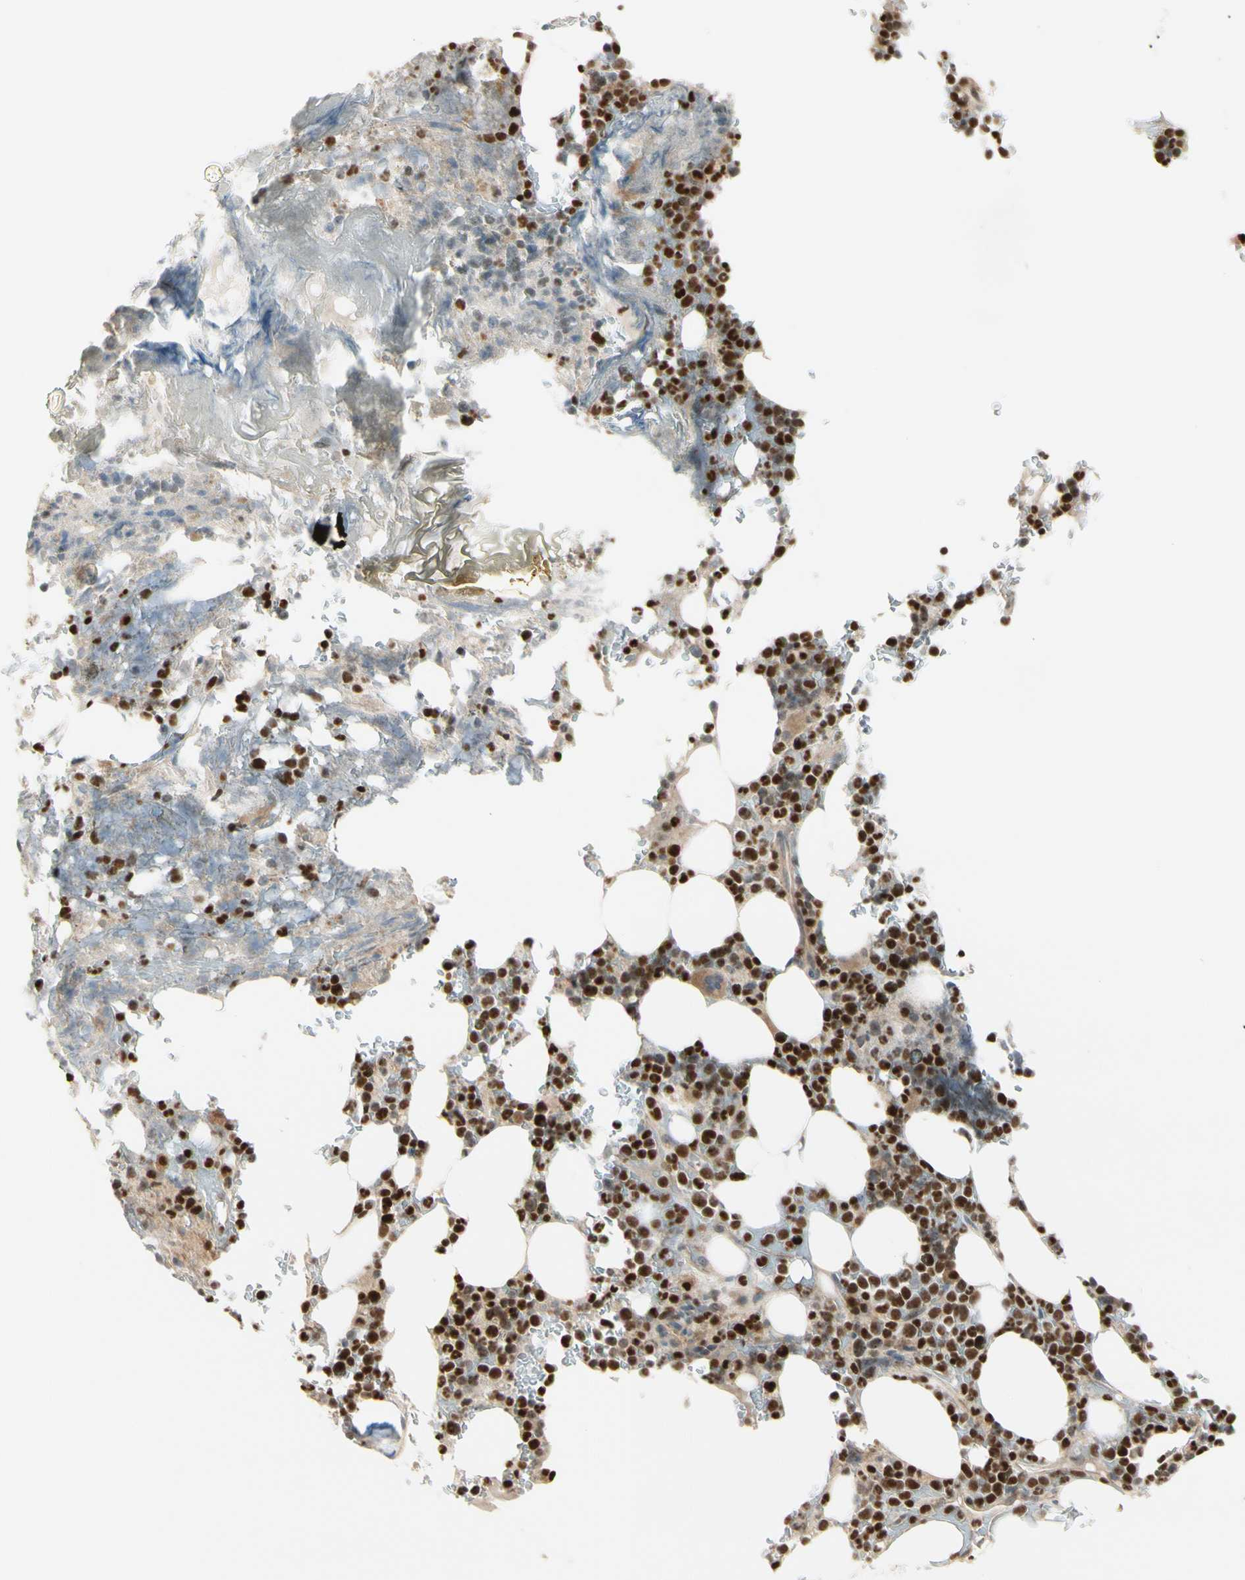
{"staining": {"intensity": "strong", "quantity": ">75%", "location": "nuclear"}, "tissue": "bone marrow", "cell_type": "Hematopoietic cells", "image_type": "normal", "snomed": [{"axis": "morphology", "description": "Normal tissue, NOS"}, {"axis": "topography", "description": "Bone marrow"}], "caption": "An immunohistochemistry micrograph of unremarkable tissue is shown. Protein staining in brown labels strong nuclear positivity in bone marrow within hematopoietic cells.", "gene": "NFYA", "patient": {"sex": "female", "age": 73}}